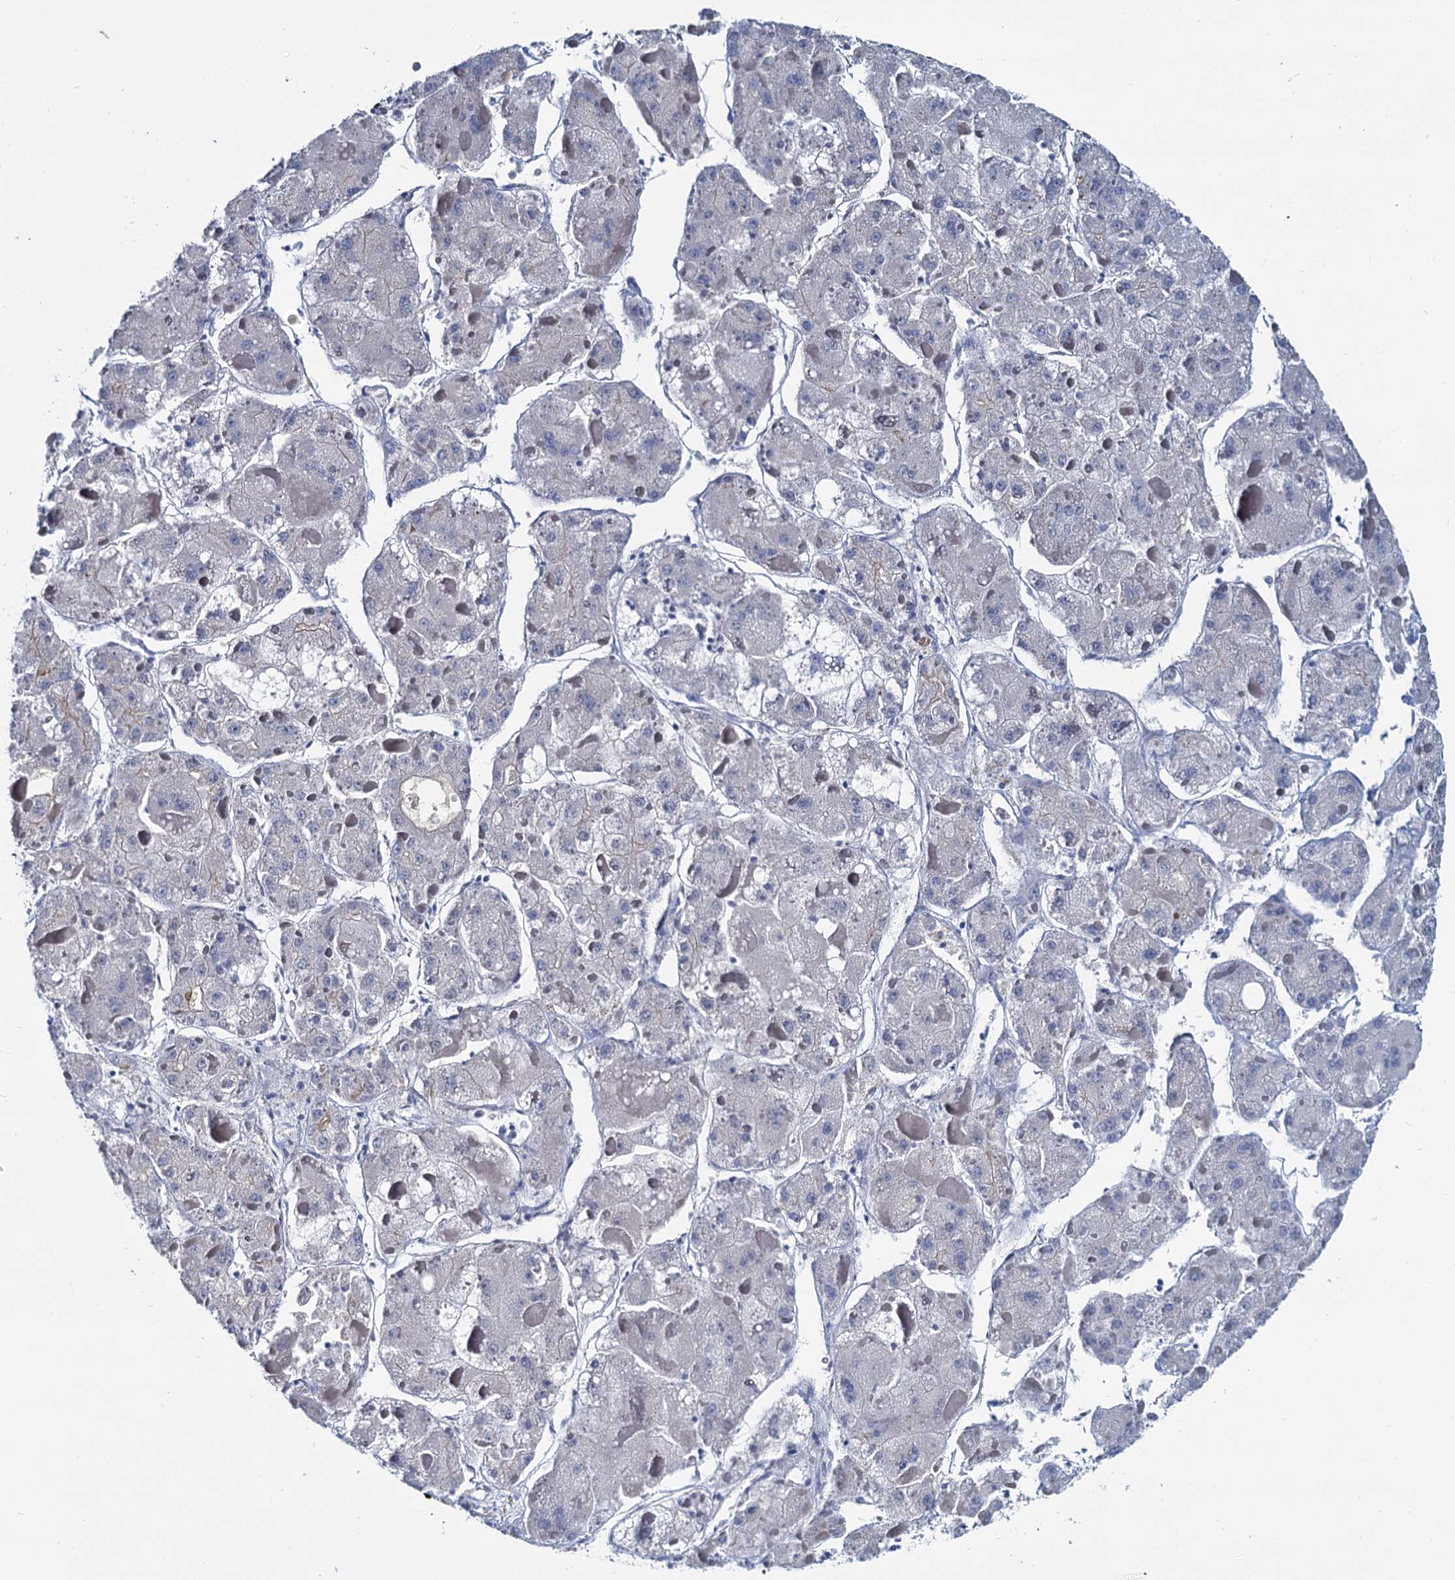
{"staining": {"intensity": "negative", "quantity": "none", "location": "none"}, "tissue": "liver cancer", "cell_type": "Tumor cells", "image_type": "cancer", "snomed": [{"axis": "morphology", "description": "Carcinoma, Hepatocellular, NOS"}, {"axis": "topography", "description": "Liver"}], "caption": "Immunohistochemistry micrograph of human hepatocellular carcinoma (liver) stained for a protein (brown), which demonstrates no staining in tumor cells. Nuclei are stained in blue.", "gene": "MIOX", "patient": {"sex": "female", "age": 73}}